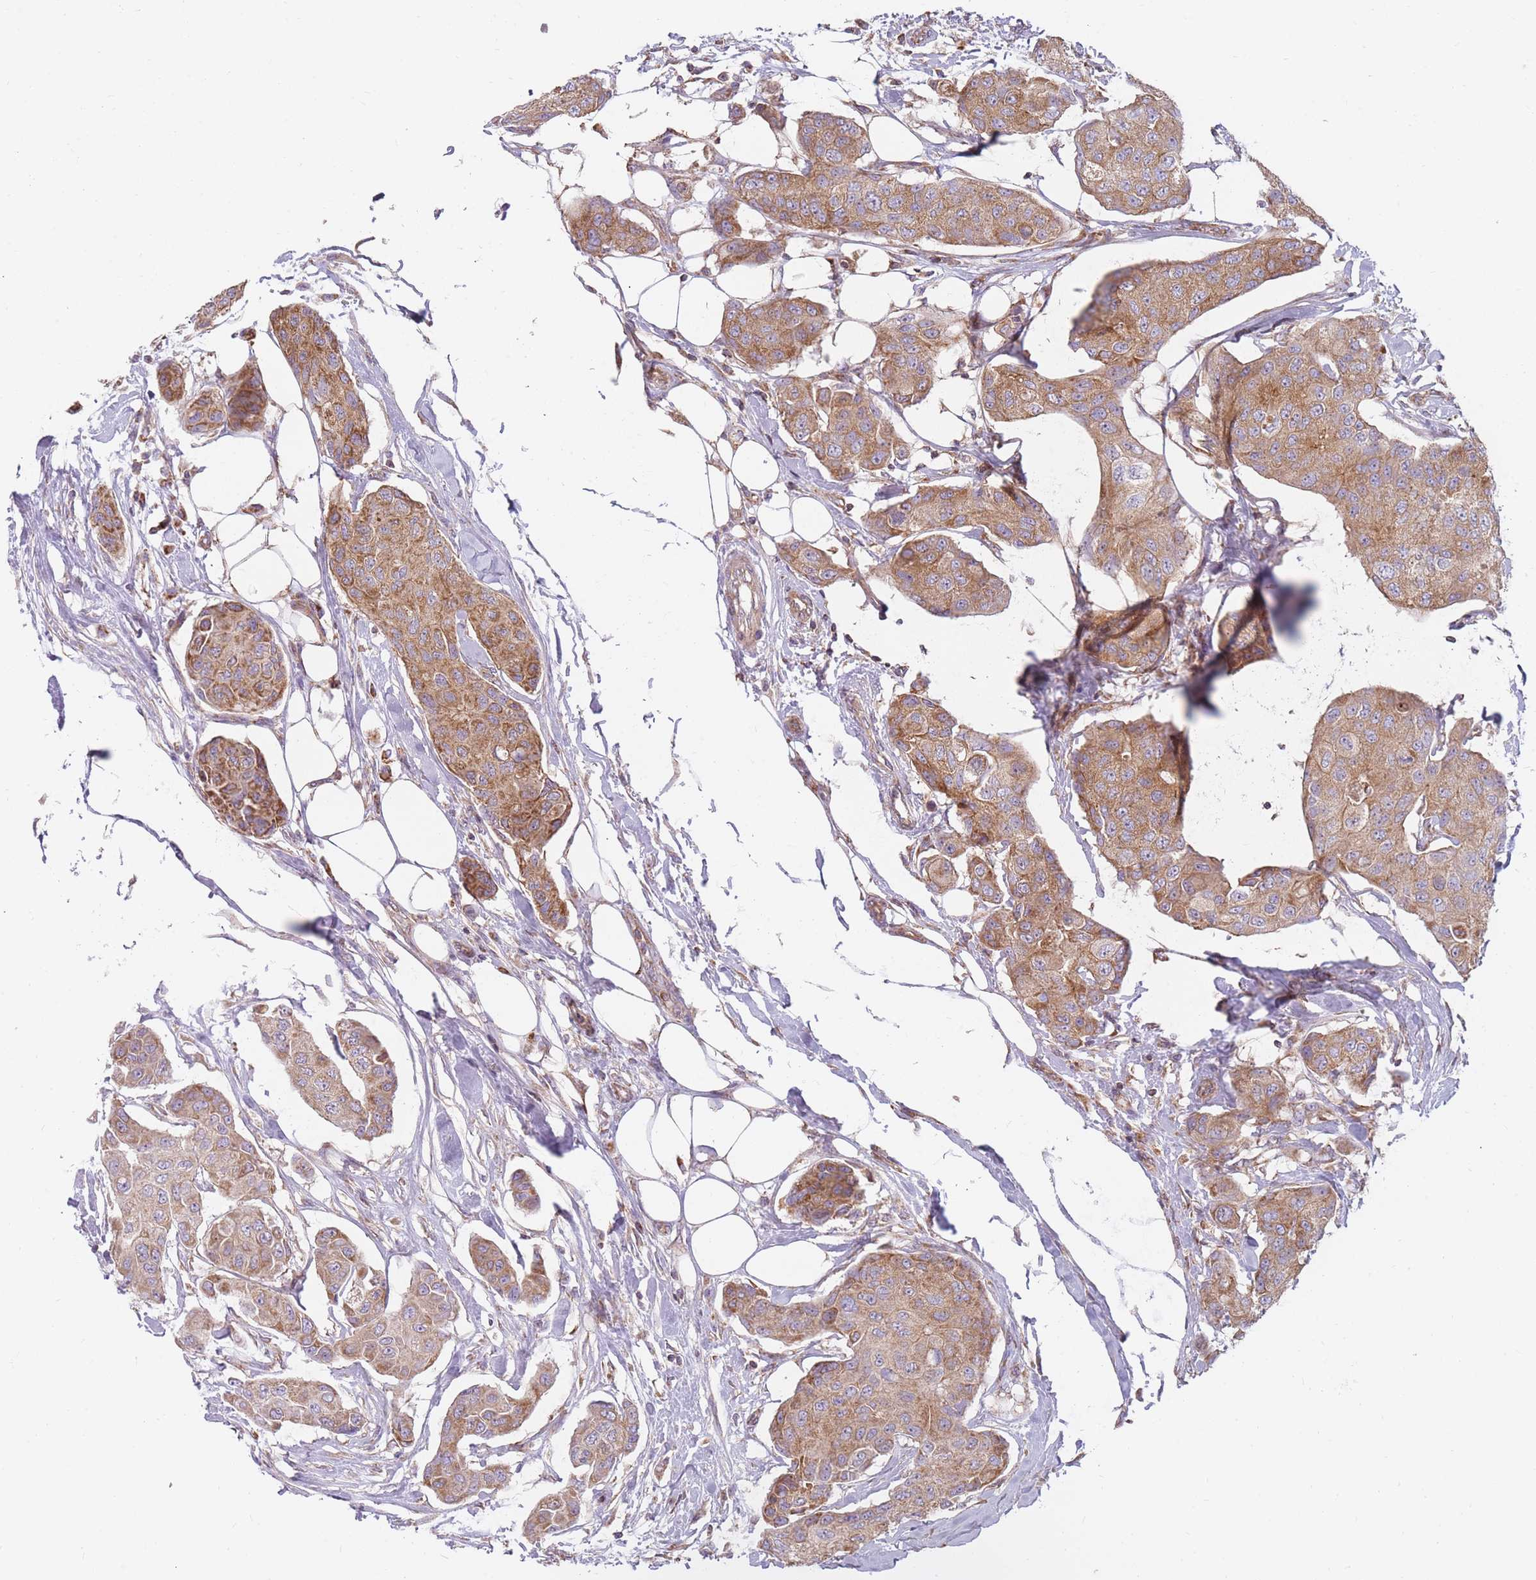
{"staining": {"intensity": "moderate", "quantity": ">75%", "location": "cytoplasmic/membranous"}, "tissue": "breast cancer", "cell_type": "Tumor cells", "image_type": "cancer", "snomed": [{"axis": "morphology", "description": "Duct carcinoma"}, {"axis": "topography", "description": "Breast"}, {"axis": "topography", "description": "Lymph node"}], "caption": "About >75% of tumor cells in human breast cancer (invasive ductal carcinoma) demonstrate moderate cytoplasmic/membranous protein positivity as visualized by brown immunohistochemical staining.", "gene": "NDUFA9", "patient": {"sex": "female", "age": 80}}